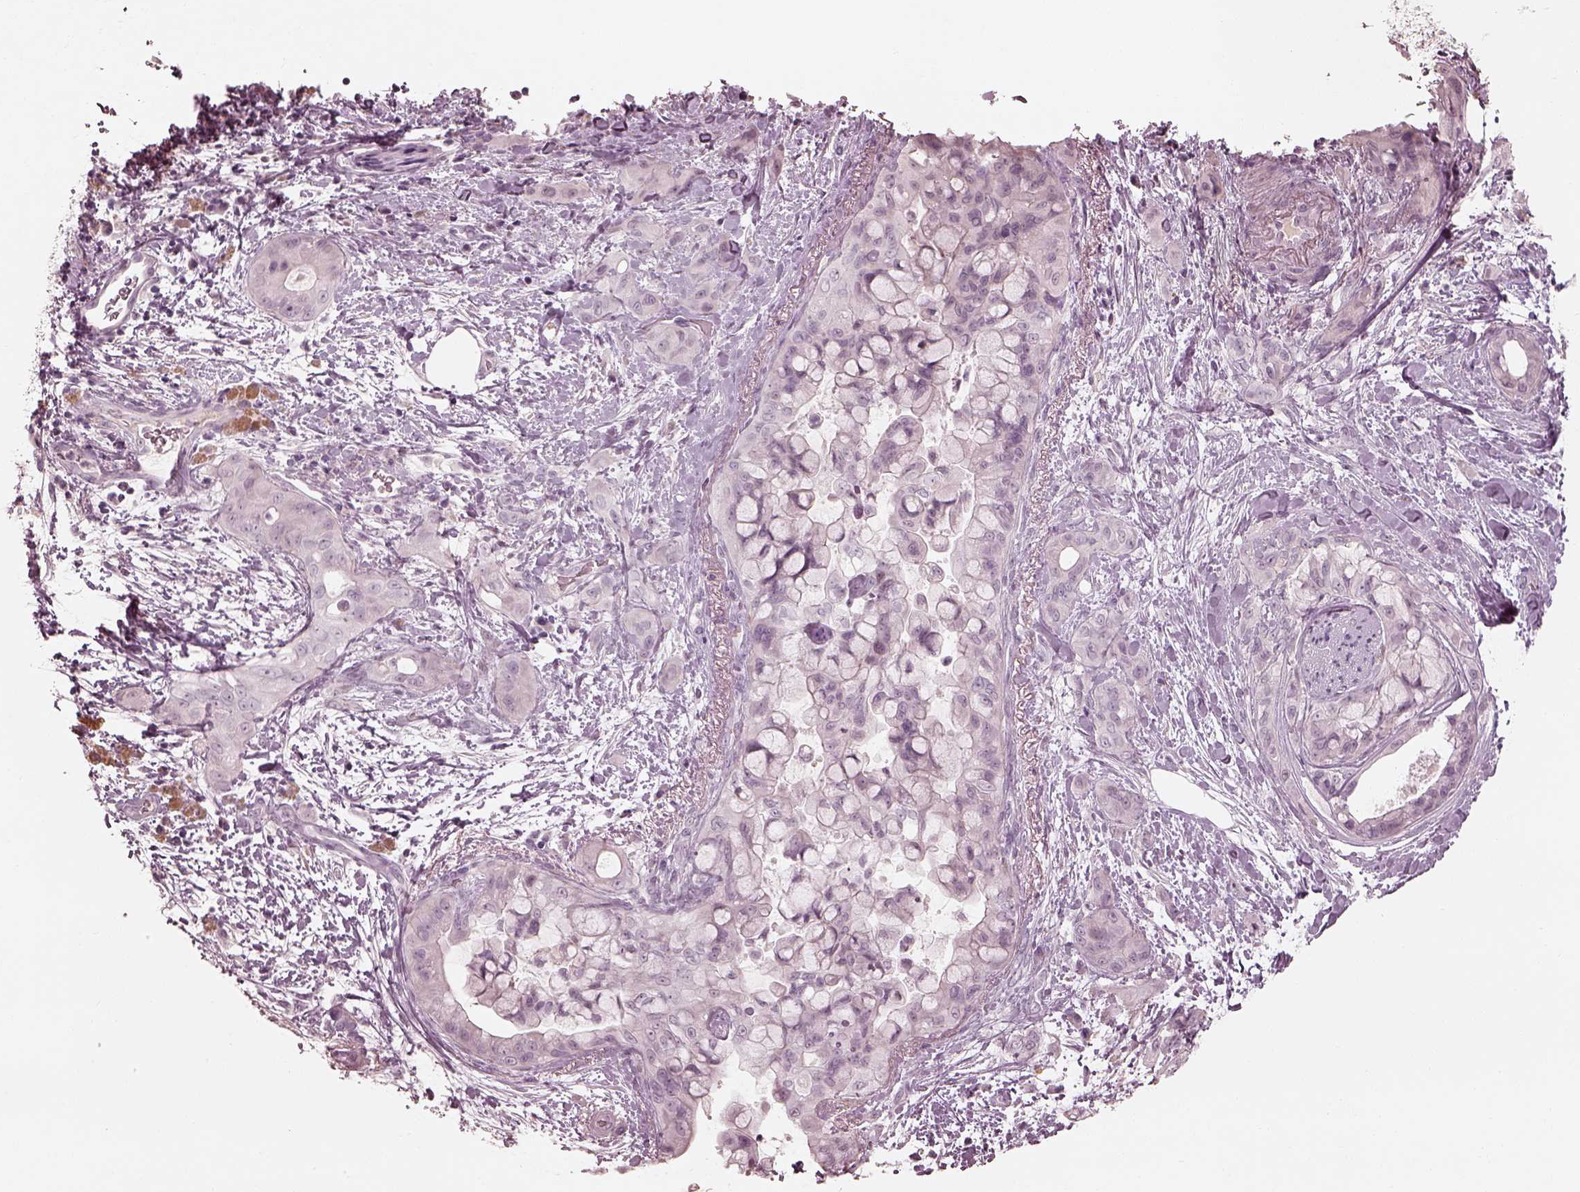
{"staining": {"intensity": "negative", "quantity": "none", "location": "none"}, "tissue": "pancreatic cancer", "cell_type": "Tumor cells", "image_type": "cancer", "snomed": [{"axis": "morphology", "description": "Adenocarcinoma, NOS"}, {"axis": "topography", "description": "Pancreas"}], "caption": "This is an IHC micrograph of human pancreatic adenocarcinoma. There is no positivity in tumor cells.", "gene": "ADRB3", "patient": {"sex": "male", "age": 71}}